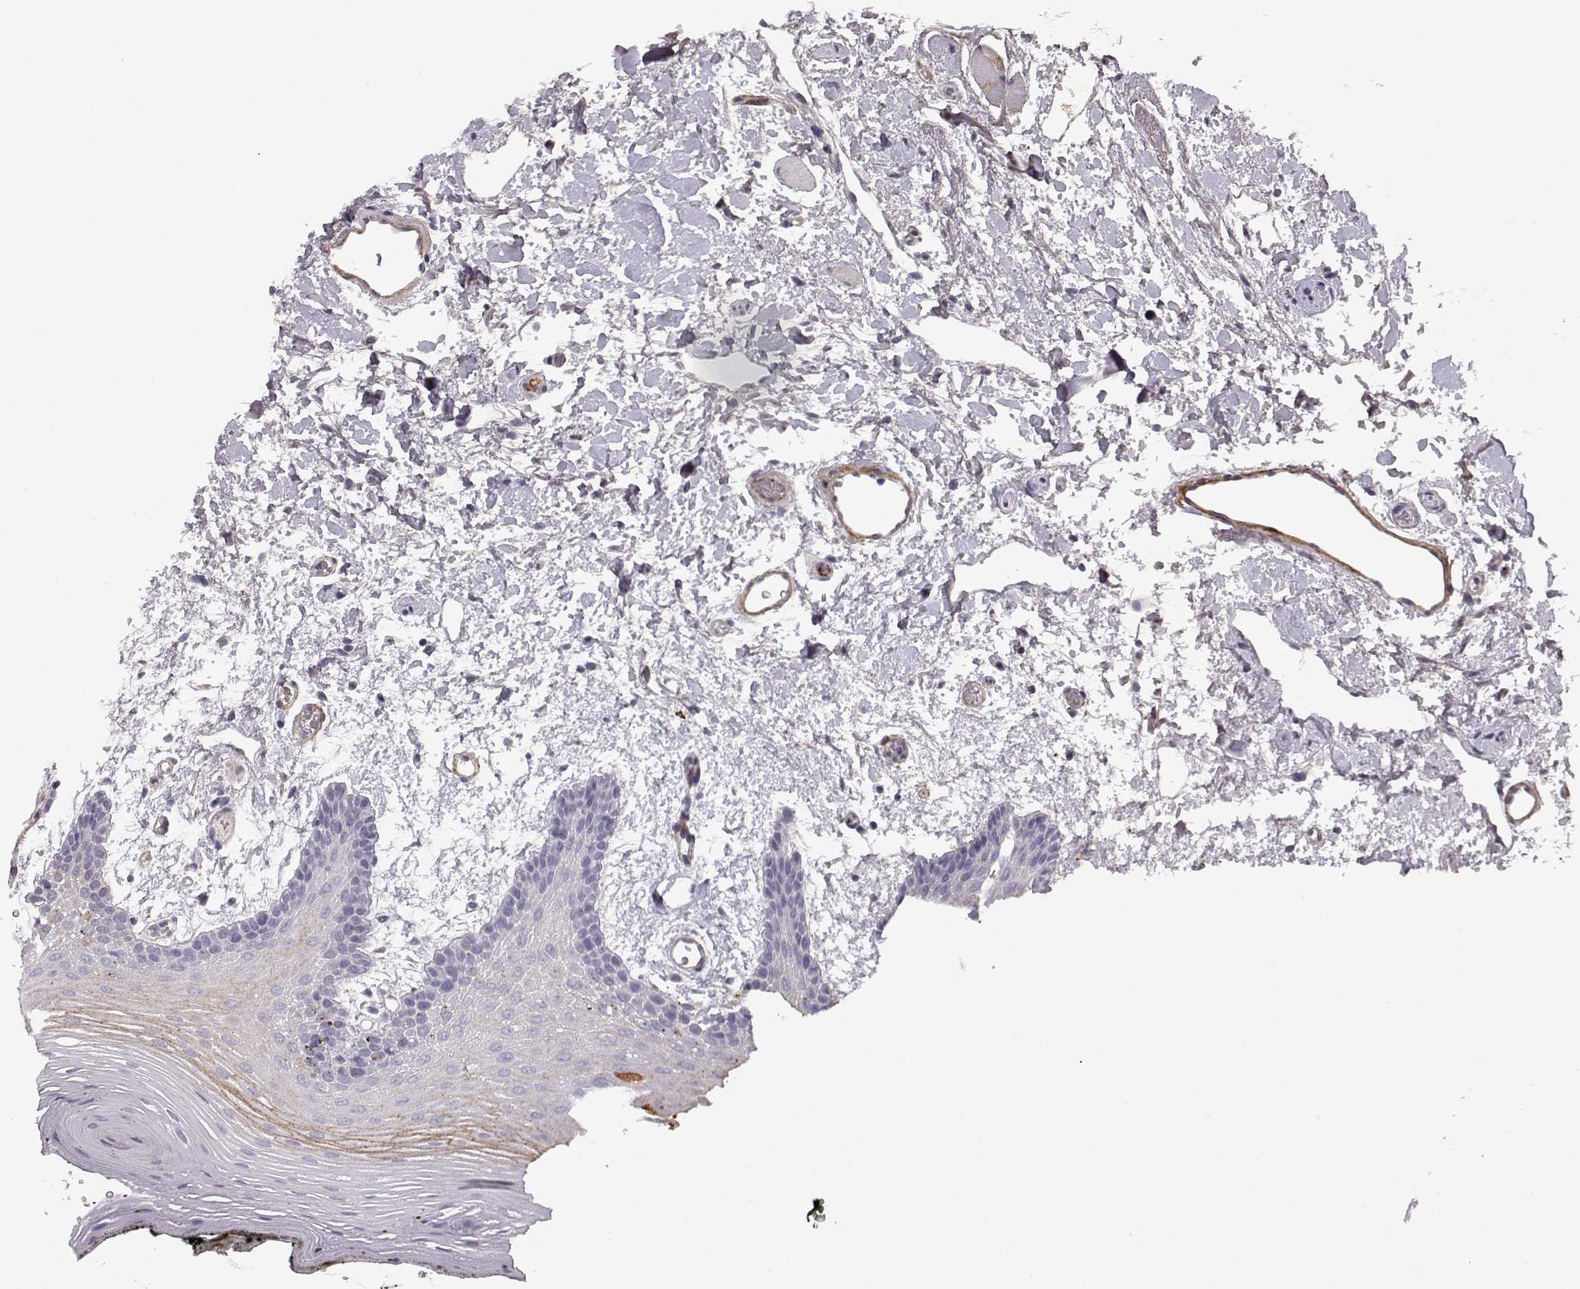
{"staining": {"intensity": "strong", "quantity": "<25%", "location": "cytoplasmic/membranous"}, "tissue": "oral mucosa", "cell_type": "Squamous epithelial cells", "image_type": "normal", "snomed": [{"axis": "morphology", "description": "Normal tissue, NOS"}, {"axis": "topography", "description": "Oral tissue"}, {"axis": "topography", "description": "Head-Neck"}], "caption": "This is a photomicrograph of IHC staining of unremarkable oral mucosa, which shows strong staining in the cytoplasmic/membranous of squamous epithelial cells.", "gene": "PABPC1L2A", "patient": {"sex": "male", "age": 65}}